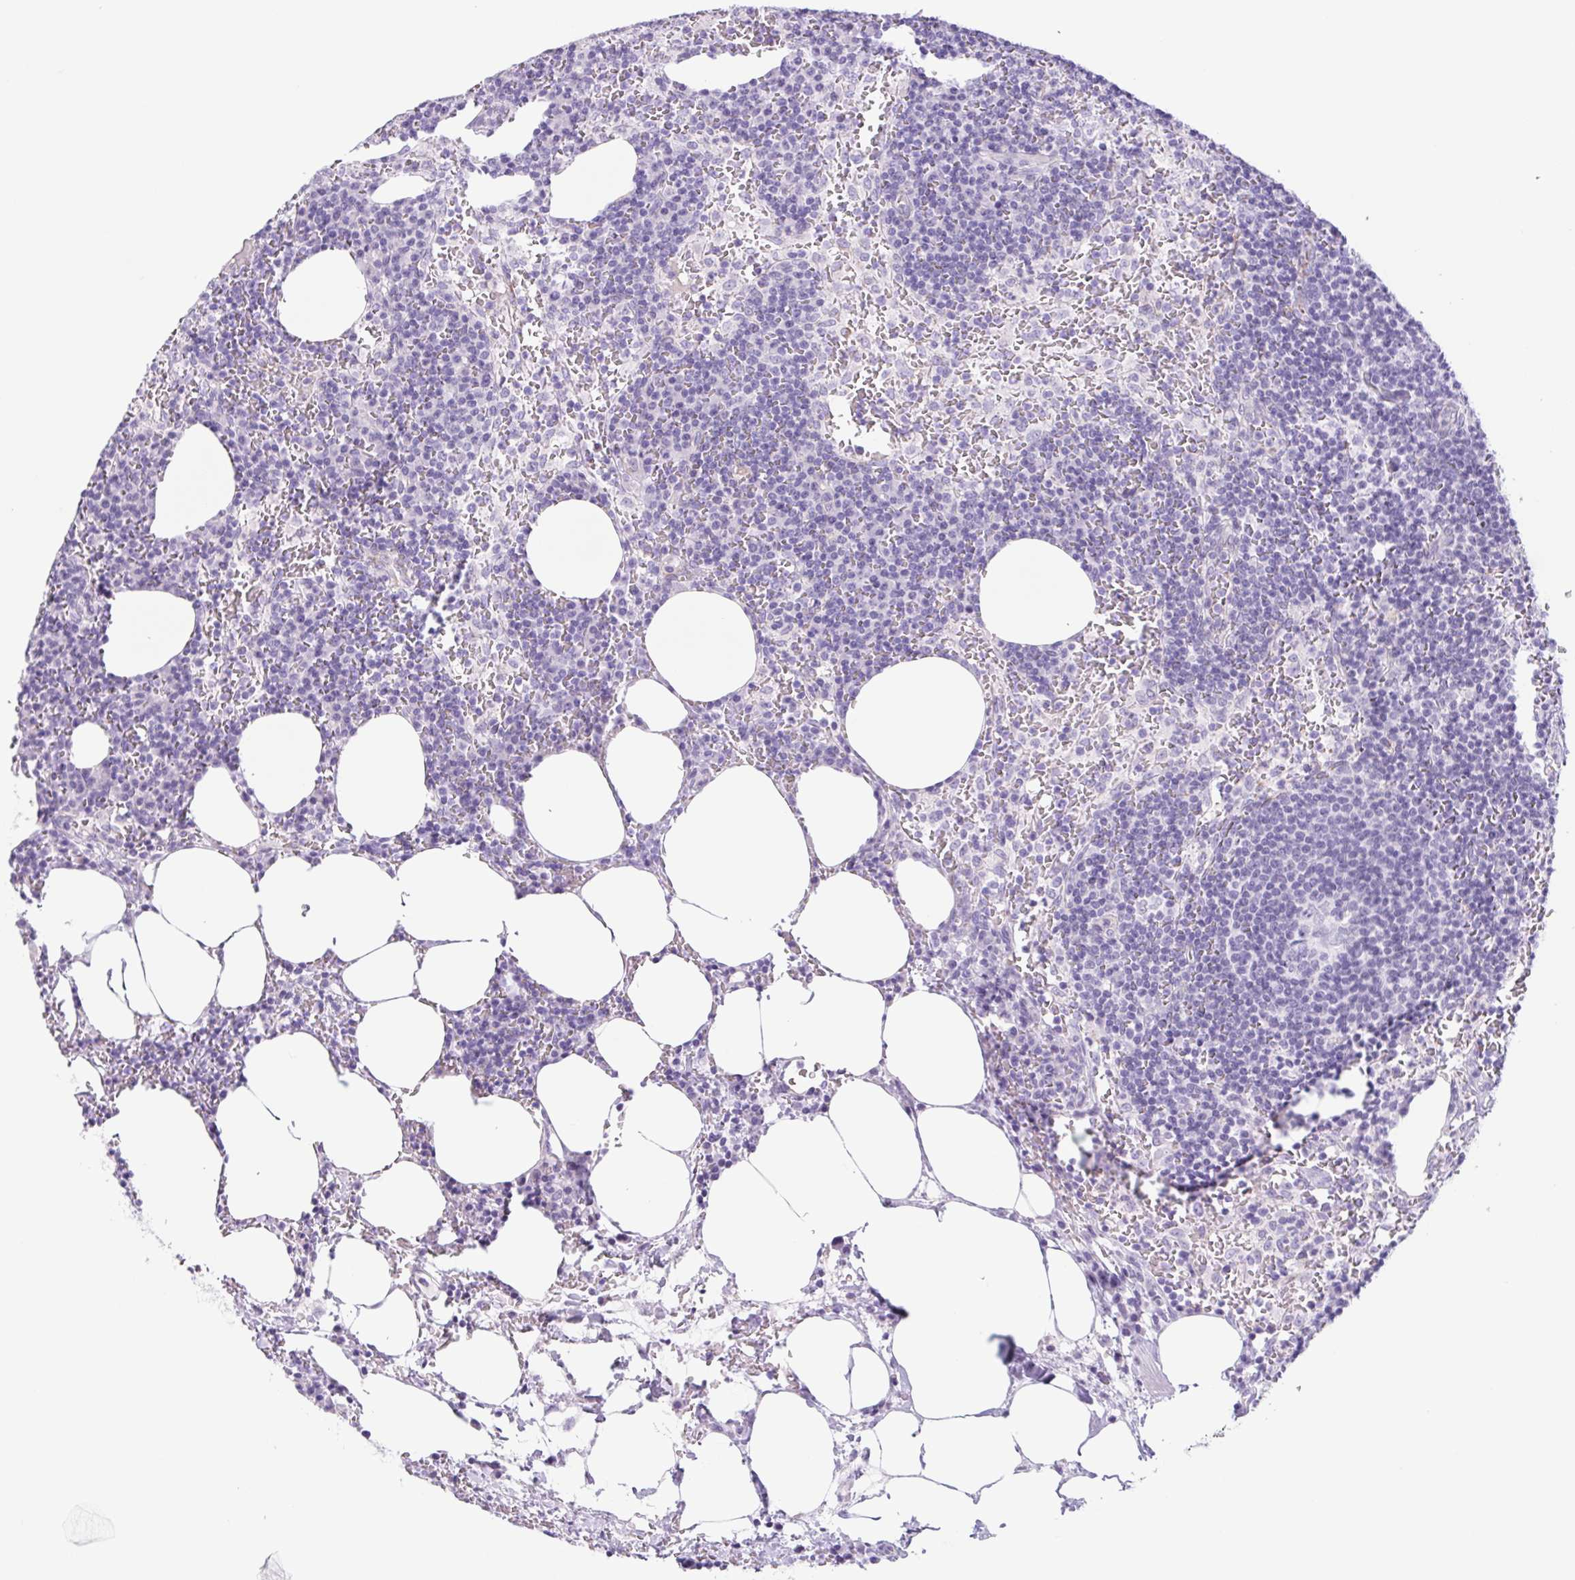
{"staining": {"intensity": "negative", "quantity": "none", "location": "none"}, "tissue": "lymph node", "cell_type": "Non-germinal center cells", "image_type": "normal", "snomed": [{"axis": "morphology", "description": "Normal tissue, NOS"}, {"axis": "topography", "description": "Lymph node"}], "caption": "This is a photomicrograph of immunohistochemistry (IHC) staining of benign lymph node, which shows no expression in non-germinal center cells. (DAB immunohistochemistry, high magnification).", "gene": "CYP21A2", "patient": {"sex": "male", "age": 67}}